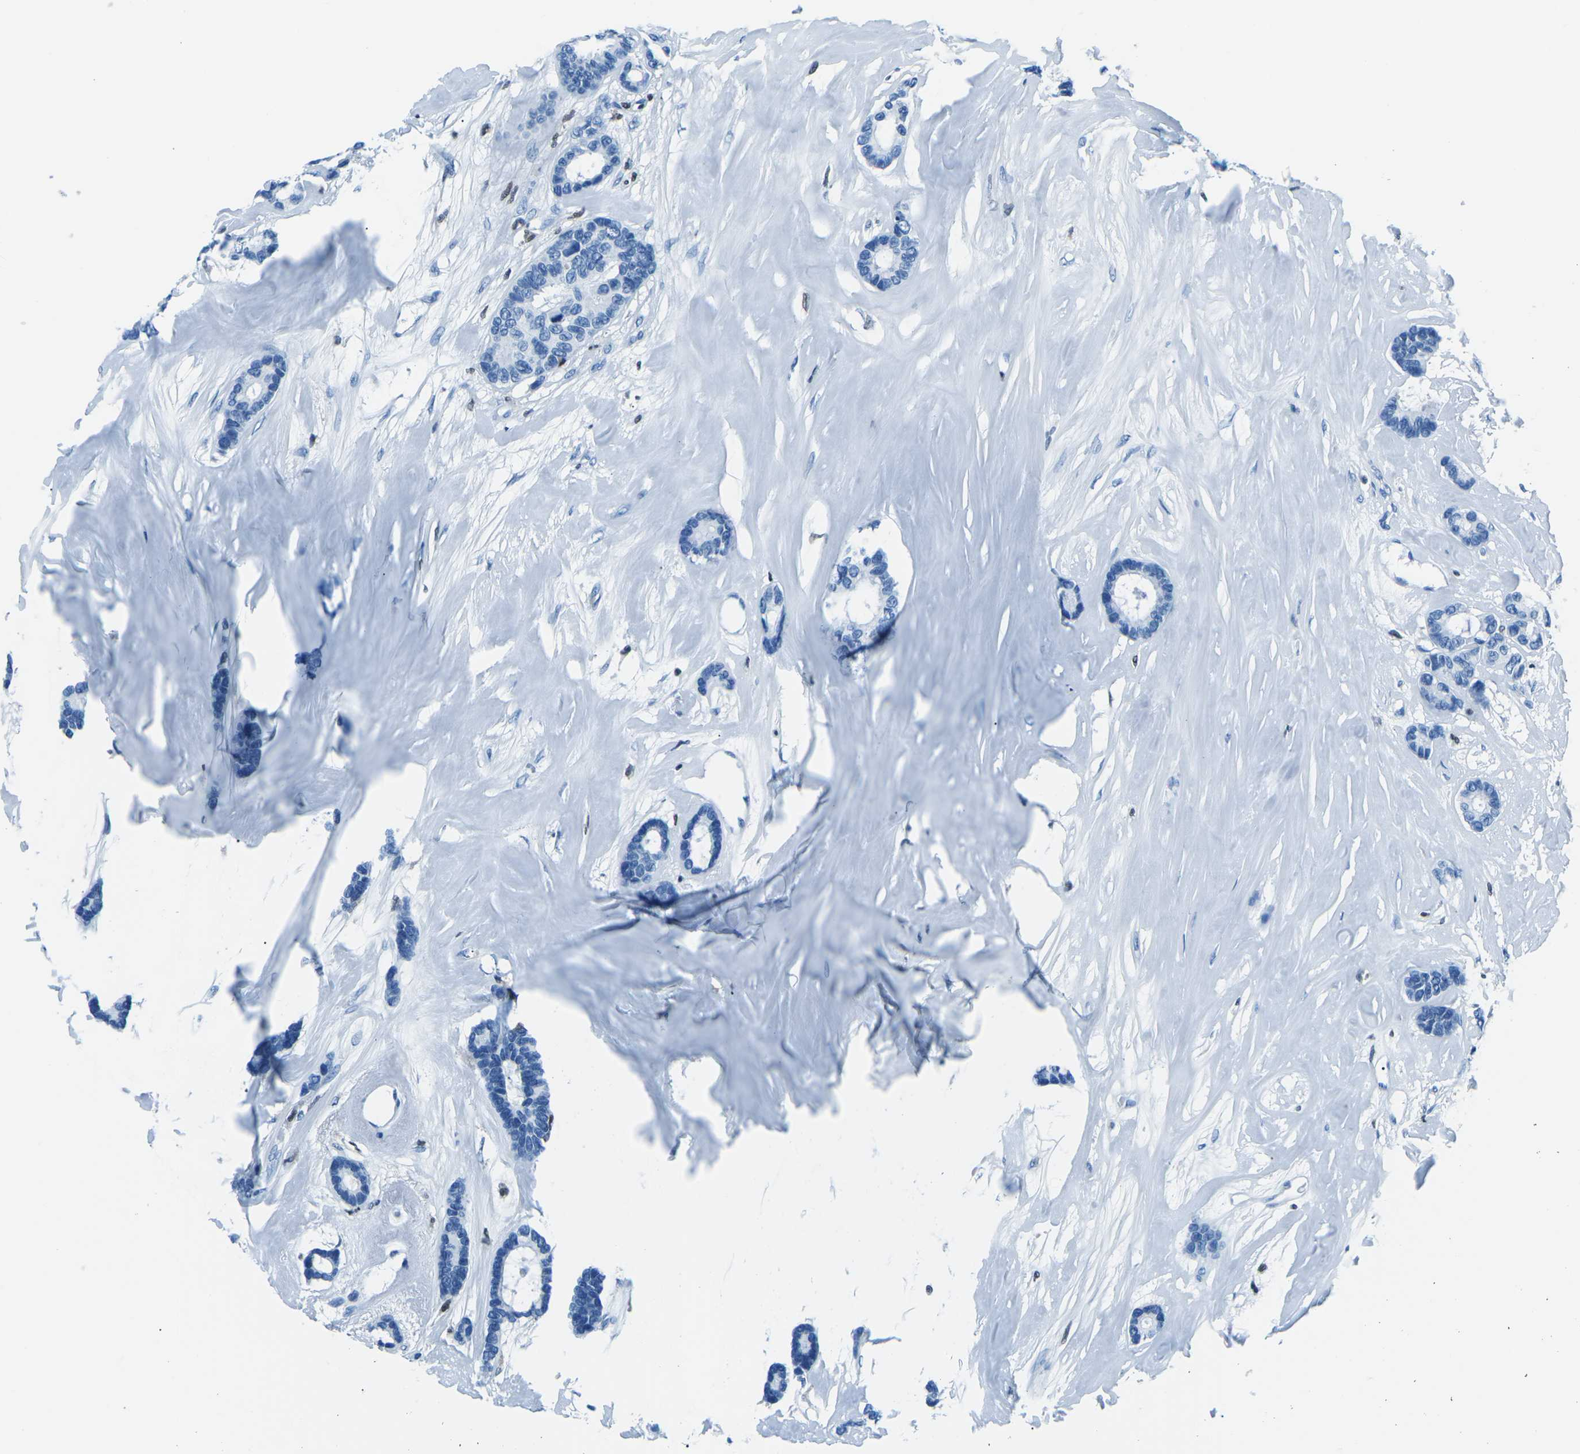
{"staining": {"intensity": "negative", "quantity": "none", "location": "none"}, "tissue": "breast cancer", "cell_type": "Tumor cells", "image_type": "cancer", "snomed": [{"axis": "morphology", "description": "Duct carcinoma"}, {"axis": "topography", "description": "Breast"}], "caption": "A micrograph of breast infiltrating ductal carcinoma stained for a protein reveals no brown staining in tumor cells. (DAB immunohistochemistry (IHC), high magnification).", "gene": "CELF2", "patient": {"sex": "female", "age": 87}}